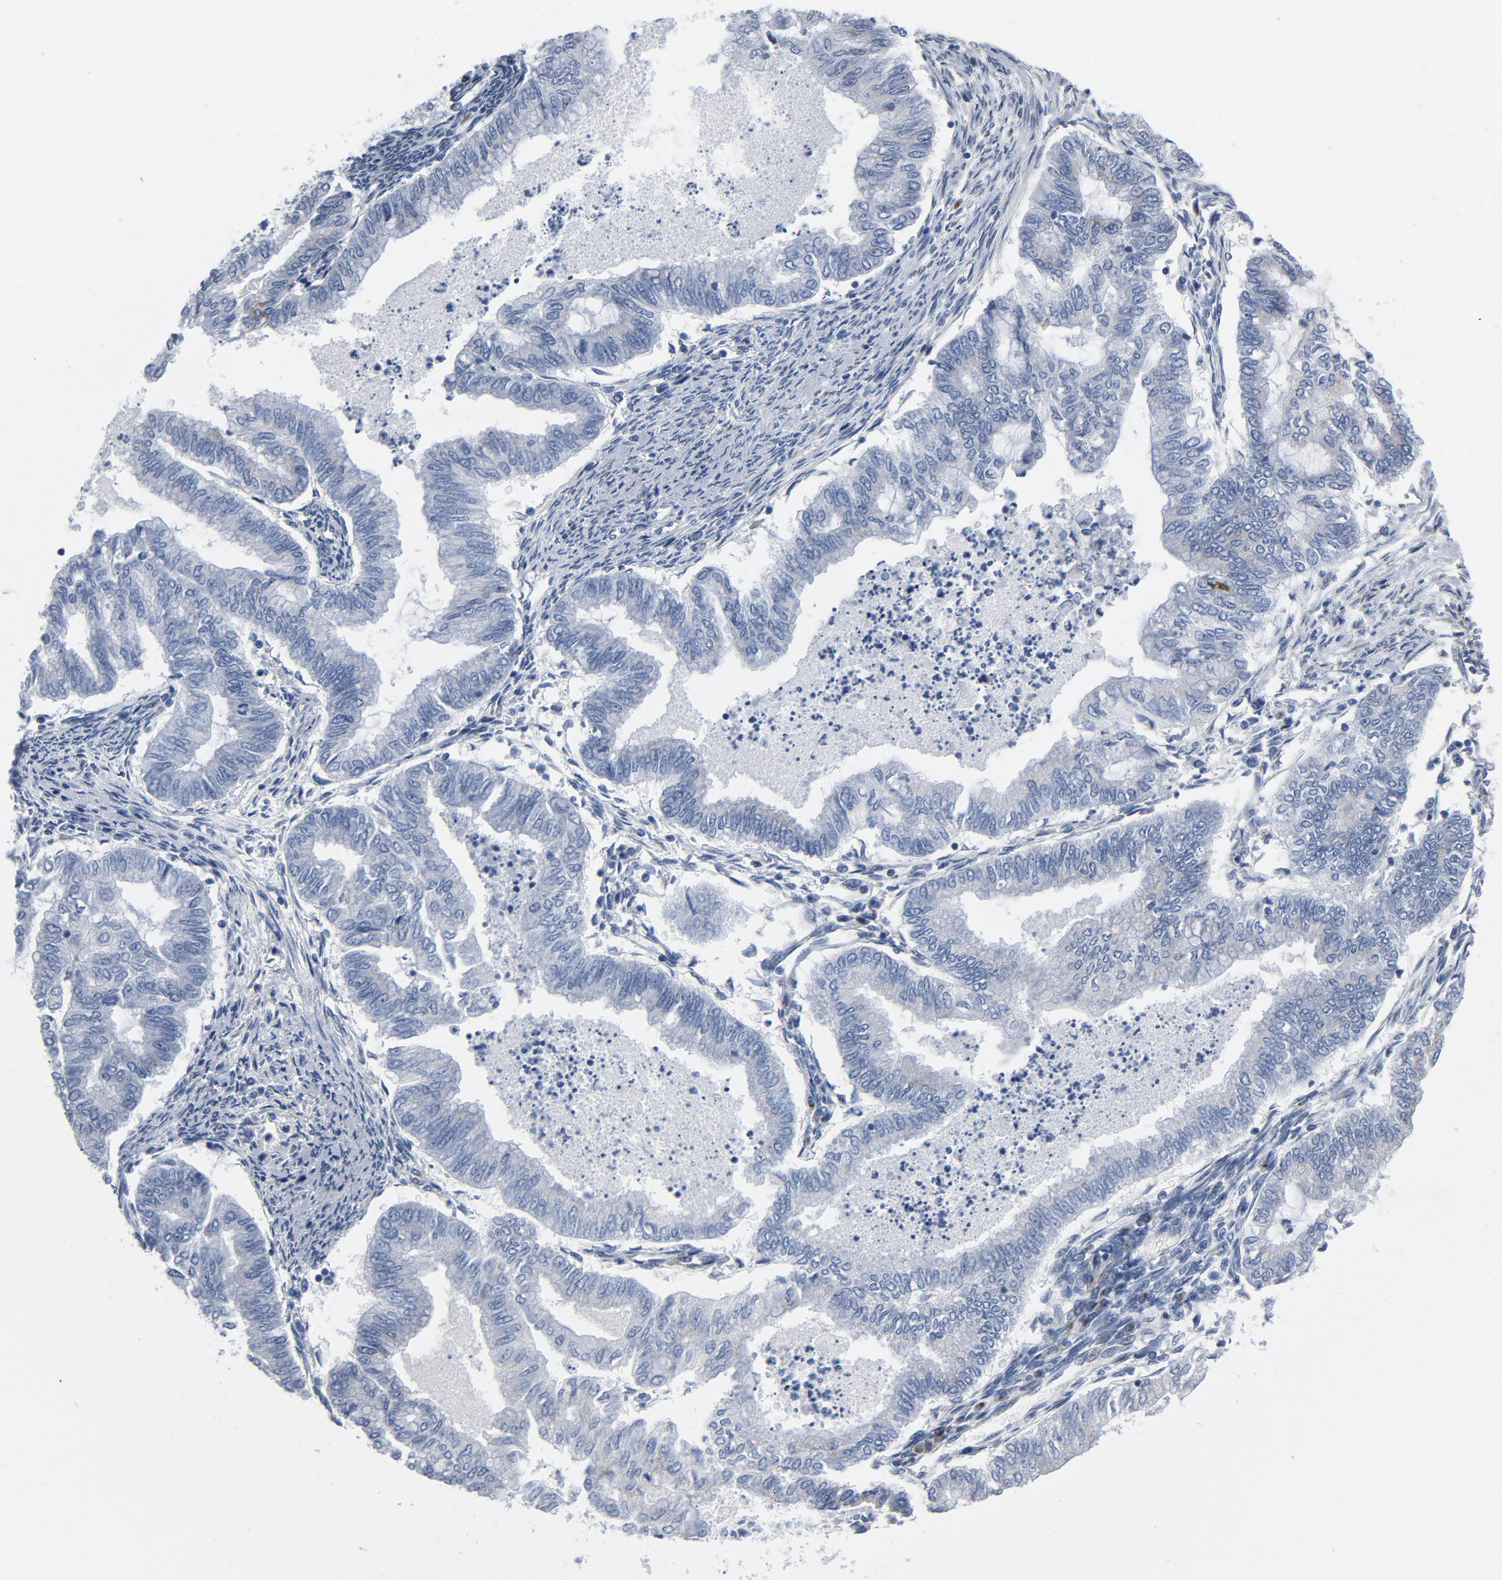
{"staining": {"intensity": "weak", "quantity": "<25%", "location": "cytoplasmic/membranous"}, "tissue": "endometrial cancer", "cell_type": "Tumor cells", "image_type": "cancer", "snomed": [{"axis": "morphology", "description": "Adenocarcinoma, NOS"}, {"axis": "topography", "description": "Endometrium"}], "caption": "Immunohistochemistry micrograph of endometrial adenocarcinoma stained for a protein (brown), which shows no expression in tumor cells. The staining is performed using DAB brown chromogen with nuclei counter-stained in using hematoxylin.", "gene": "YIPF6", "patient": {"sex": "female", "age": 79}}